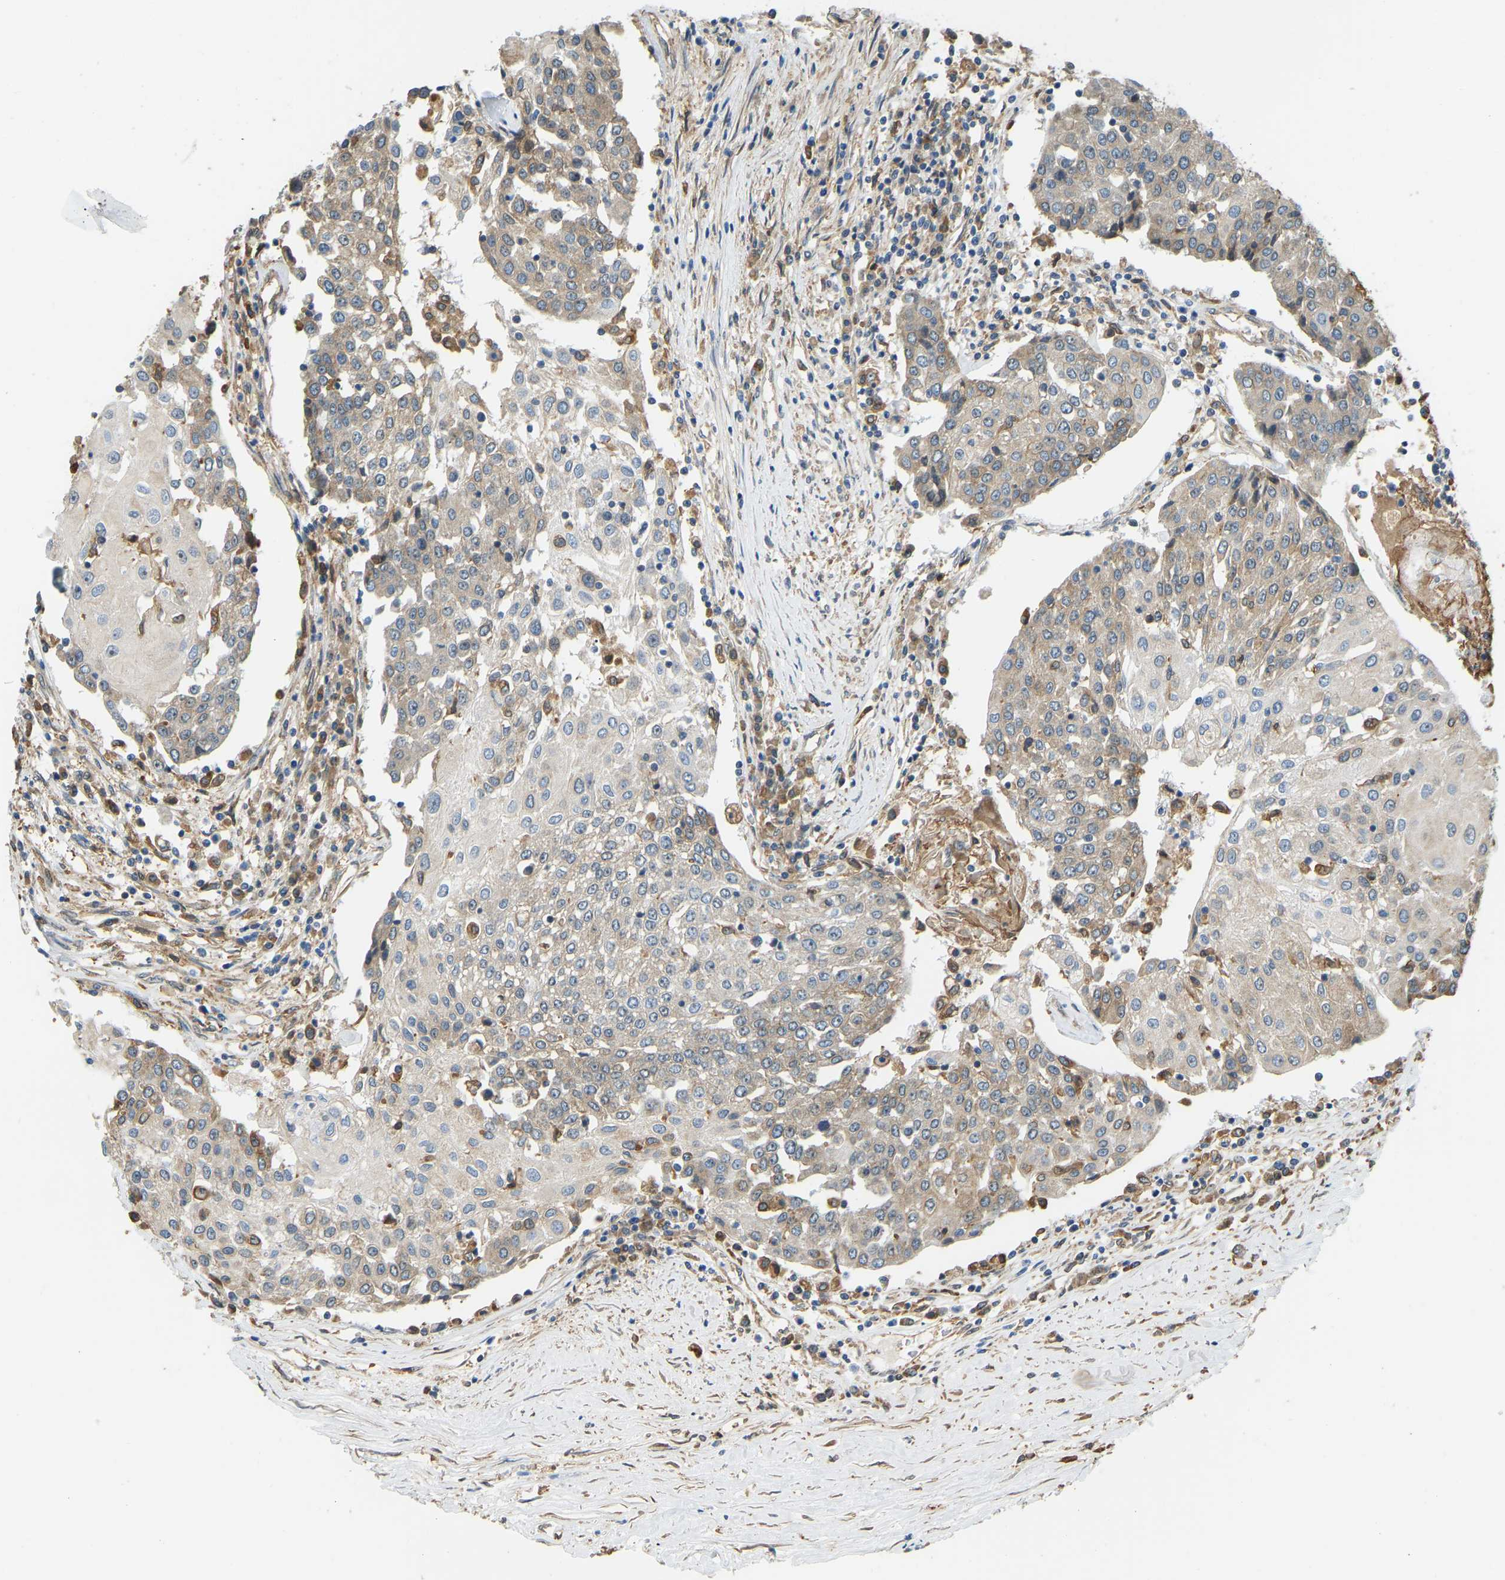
{"staining": {"intensity": "weak", "quantity": "<25%", "location": "cytoplasmic/membranous"}, "tissue": "urothelial cancer", "cell_type": "Tumor cells", "image_type": "cancer", "snomed": [{"axis": "morphology", "description": "Urothelial carcinoma, High grade"}, {"axis": "topography", "description": "Urinary bladder"}], "caption": "This is an immunohistochemistry photomicrograph of urothelial carcinoma (high-grade). There is no expression in tumor cells.", "gene": "OS9", "patient": {"sex": "female", "age": 85}}